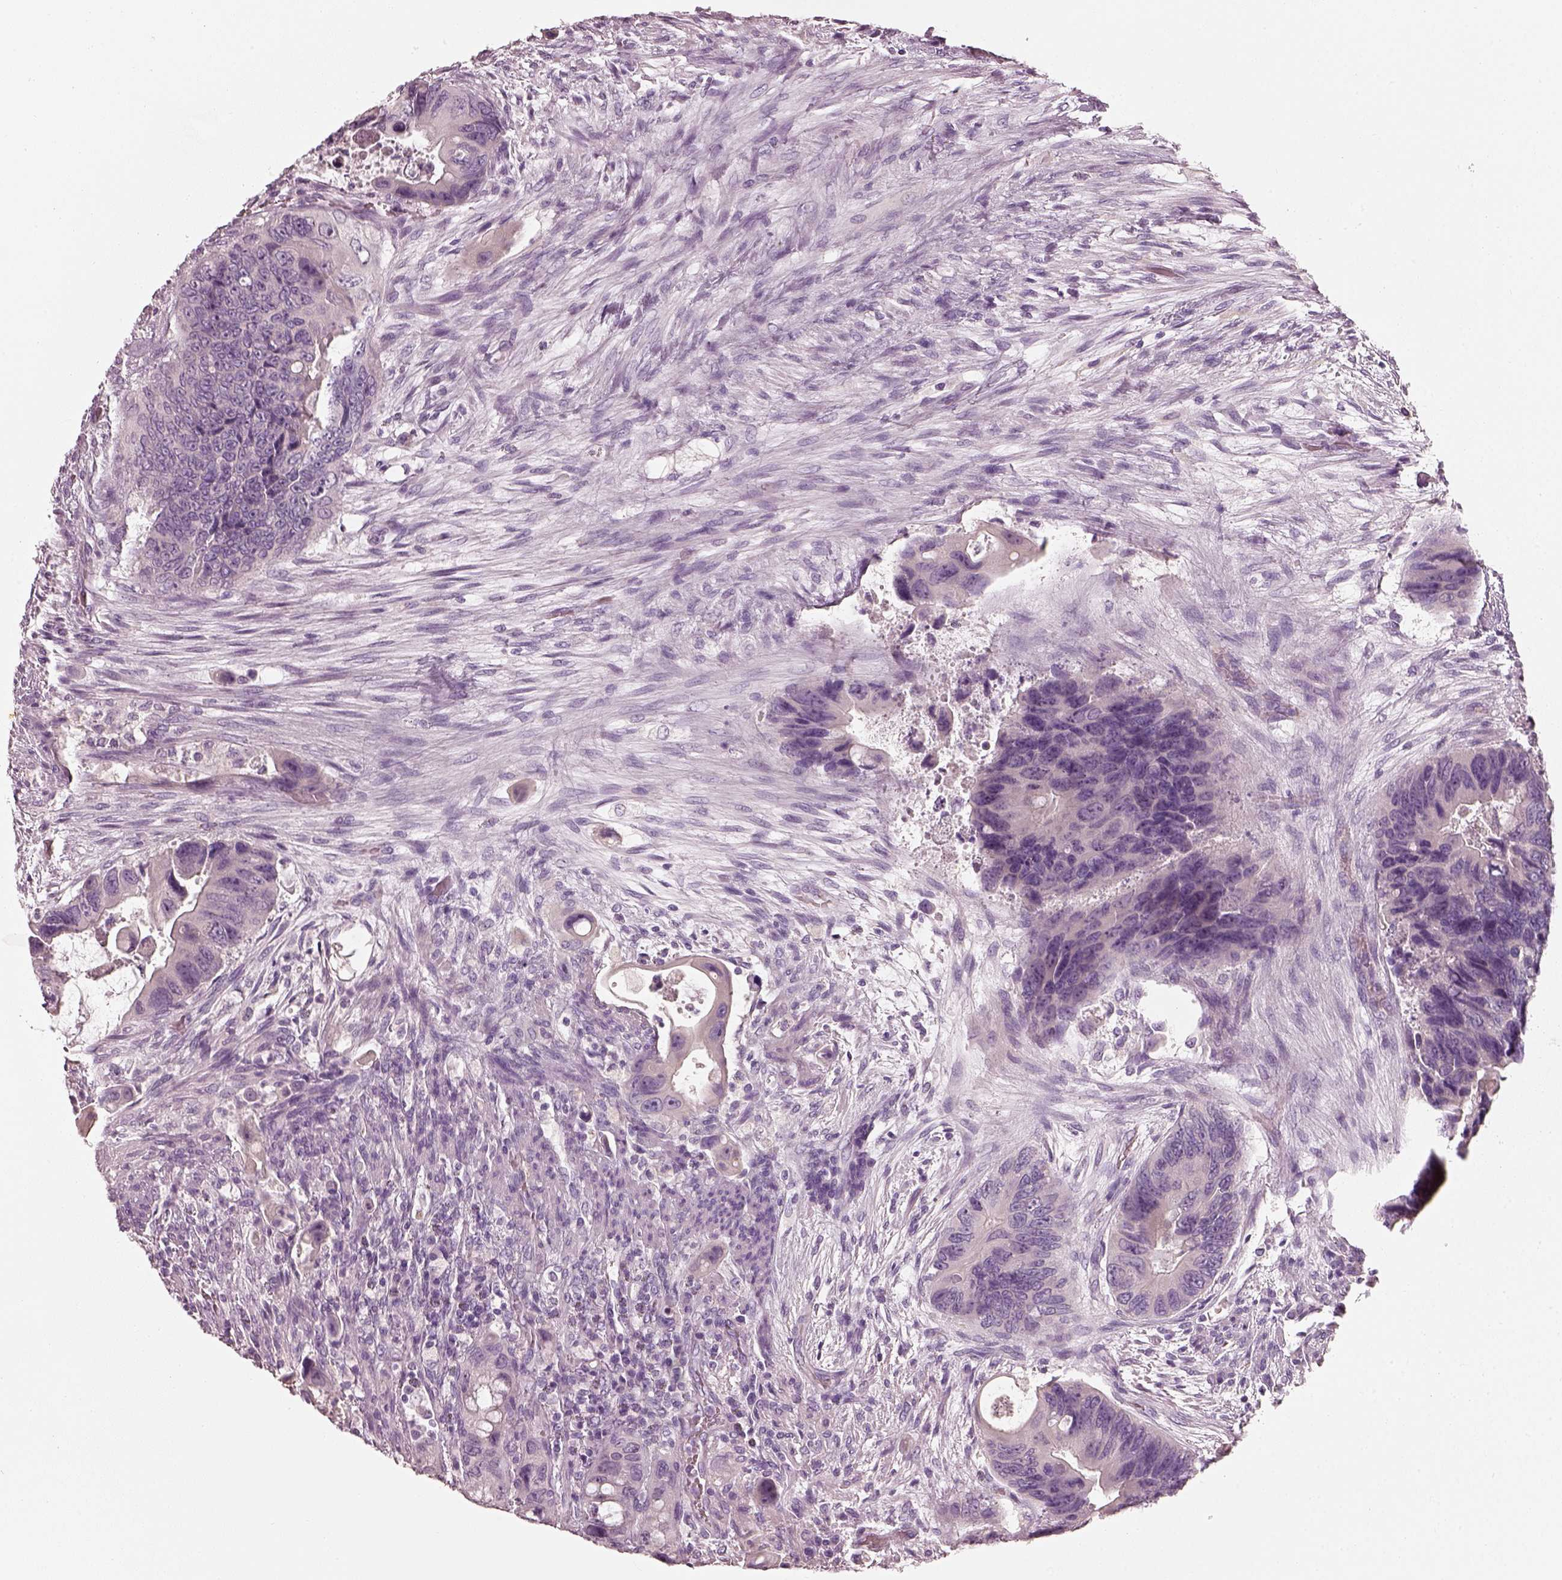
{"staining": {"intensity": "negative", "quantity": "none", "location": "none"}, "tissue": "colorectal cancer", "cell_type": "Tumor cells", "image_type": "cancer", "snomed": [{"axis": "morphology", "description": "Adenocarcinoma, NOS"}, {"axis": "topography", "description": "Rectum"}], "caption": "Immunohistochemistry of human colorectal cancer (adenocarcinoma) exhibits no staining in tumor cells.", "gene": "PNOC", "patient": {"sex": "male", "age": 63}}